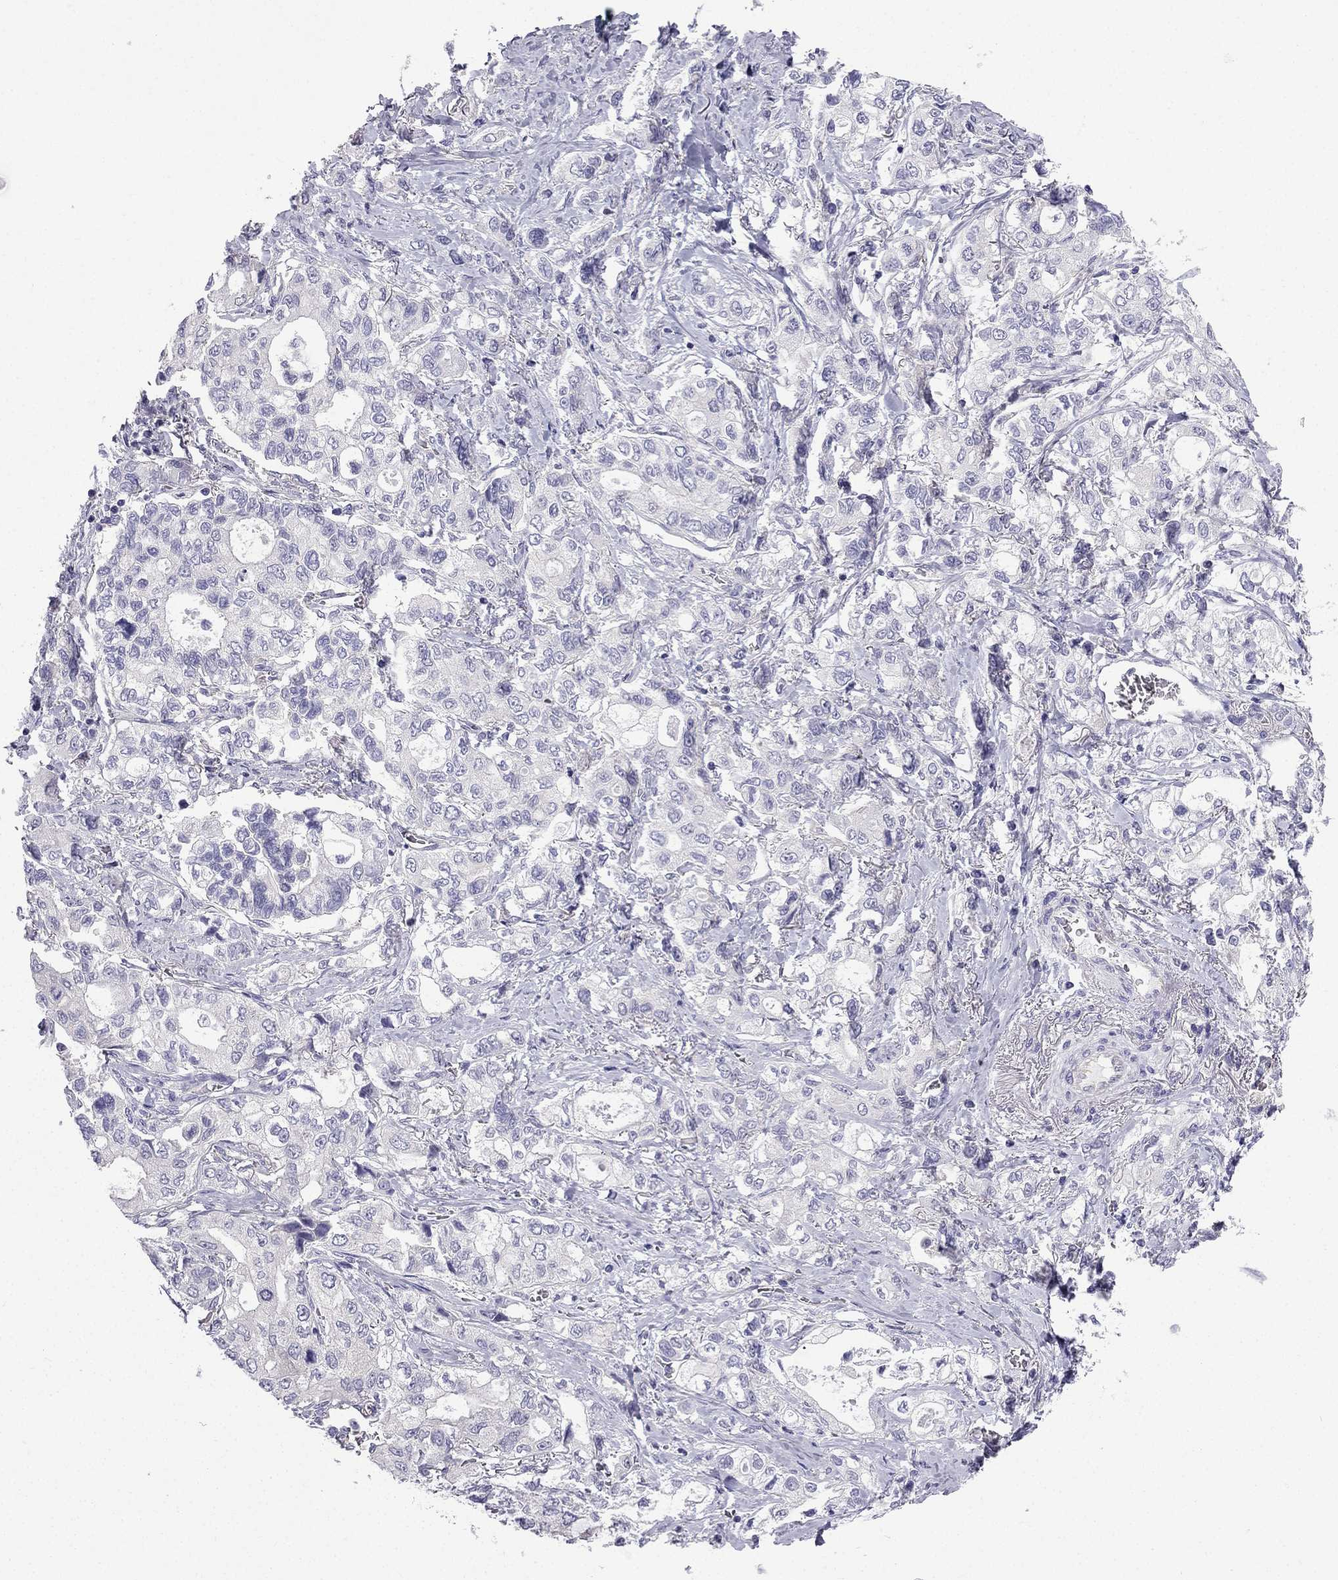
{"staining": {"intensity": "negative", "quantity": "none", "location": "none"}, "tissue": "stomach cancer", "cell_type": "Tumor cells", "image_type": "cancer", "snomed": [{"axis": "morphology", "description": "Adenocarcinoma, NOS"}, {"axis": "topography", "description": "Stomach"}], "caption": "A high-resolution photomicrograph shows immunohistochemistry (IHC) staining of stomach cancer (adenocarcinoma), which shows no significant staining in tumor cells.", "gene": "GJA8", "patient": {"sex": "male", "age": 63}}